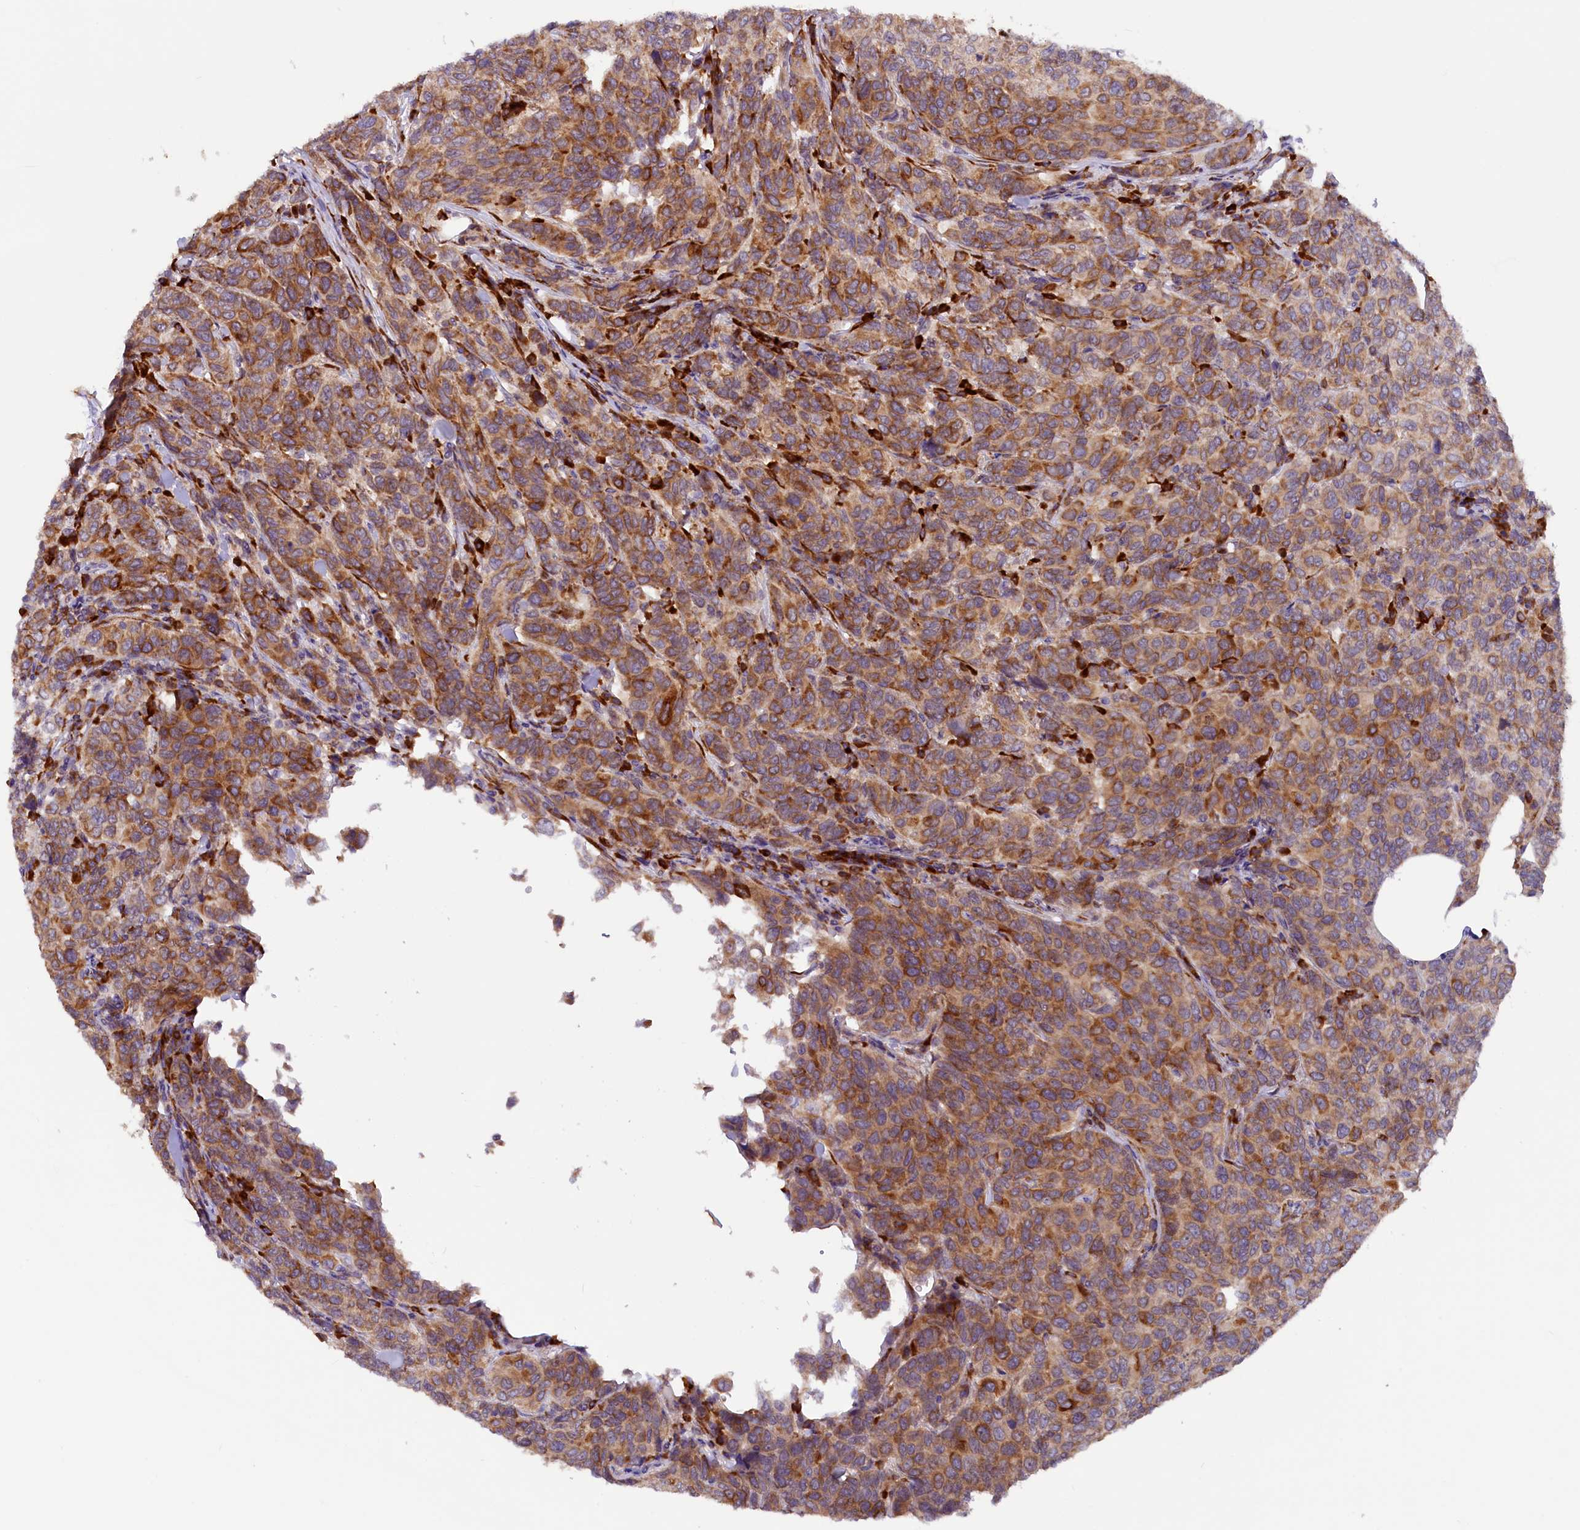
{"staining": {"intensity": "moderate", "quantity": ">75%", "location": "cytoplasmic/membranous"}, "tissue": "breast cancer", "cell_type": "Tumor cells", "image_type": "cancer", "snomed": [{"axis": "morphology", "description": "Duct carcinoma"}, {"axis": "topography", "description": "Breast"}], "caption": "Breast cancer stained with a protein marker reveals moderate staining in tumor cells.", "gene": "SSC5D", "patient": {"sex": "female", "age": 55}}